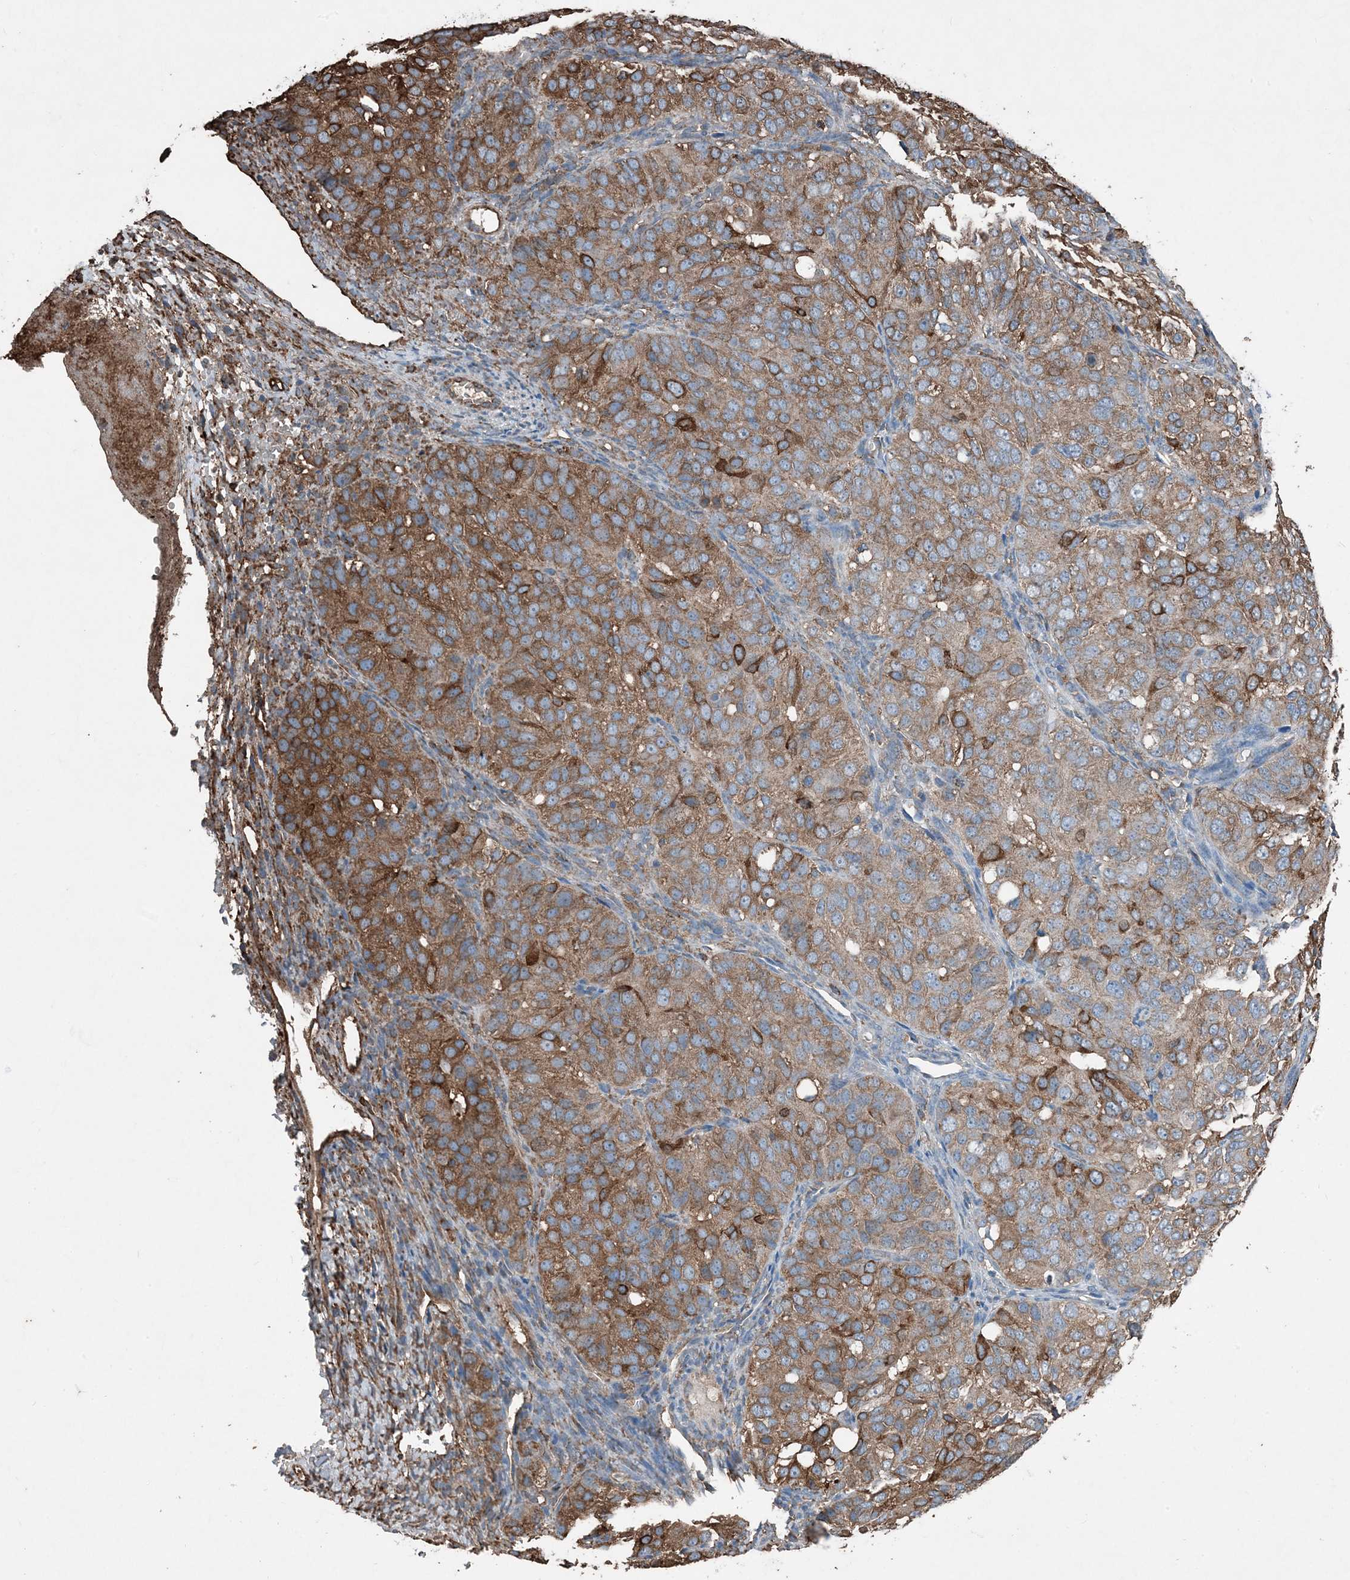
{"staining": {"intensity": "strong", "quantity": "25%-75%", "location": "cytoplasmic/membranous"}, "tissue": "ovarian cancer", "cell_type": "Tumor cells", "image_type": "cancer", "snomed": [{"axis": "morphology", "description": "Carcinoma, endometroid"}, {"axis": "topography", "description": "Ovary"}], "caption": "This histopathology image displays immunohistochemistry staining of human ovarian endometroid carcinoma, with high strong cytoplasmic/membranous staining in about 25%-75% of tumor cells.", "gene": "PDIA6", "patient": {"sex": "female", "age": 51}}